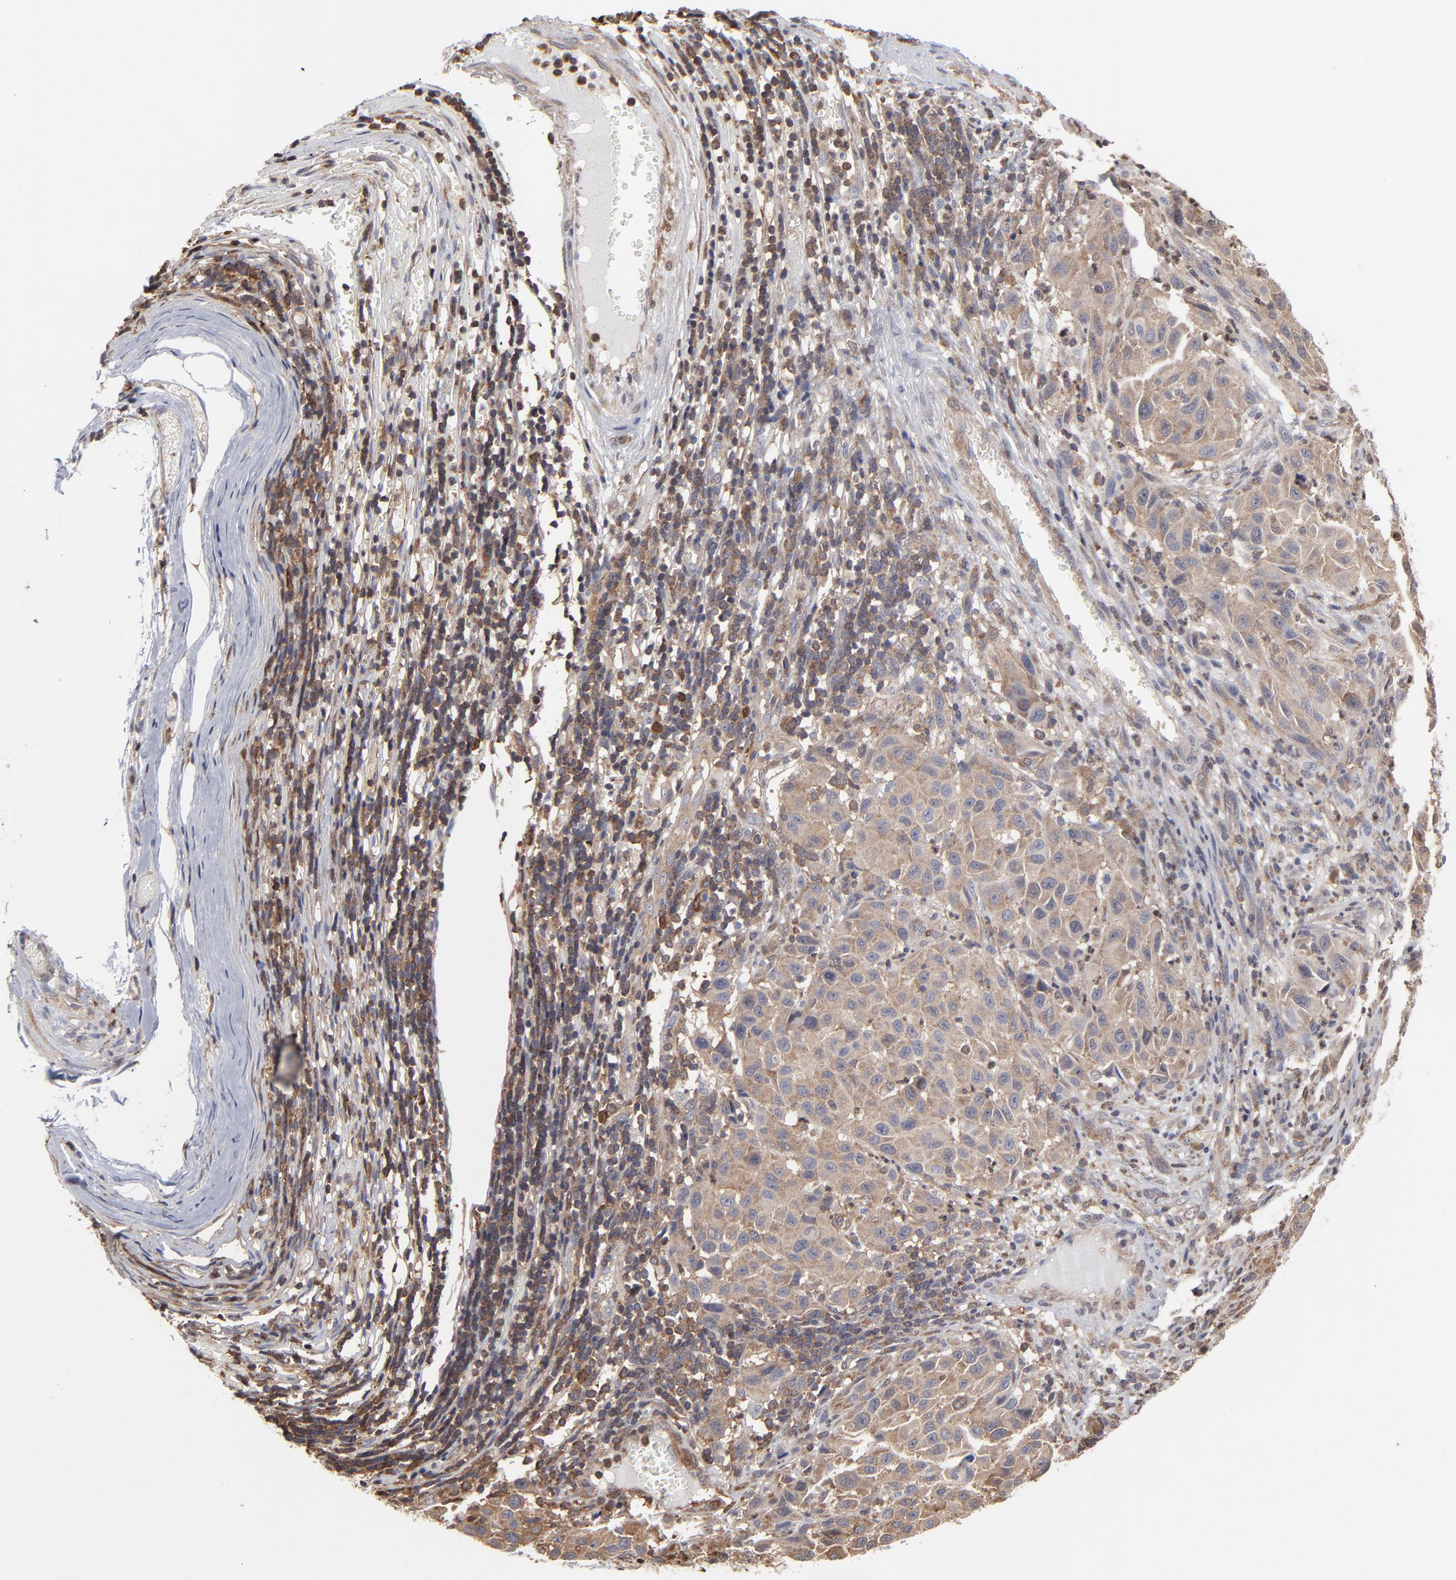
{"staining": {"intensity": "moderate", "quantity": ">75%", "location": "cytoplasmic/membranous"}, "tissue": "melanoma", "cell_type": "Tumor cells", "image_type": "cancer", "snomed": [{"axis": "morphology", "description": "Malignant melanoma, Metastatic site"}, {"axis": "topography", "description": "Lymph node"}], "caption": "Immunohistochemistry (IHC) (DAB) staining of malignant melanoma (metastatic site) shows moderate cytoplasmic/membranous protein staining in about >75% of tumor cells. (DAB (3,3'-diaminobenzidine) IHC with brightfield microscopy, high magnification).", "gene": "MAP2K1", "patient": {"sex": "male", "age": 61}}